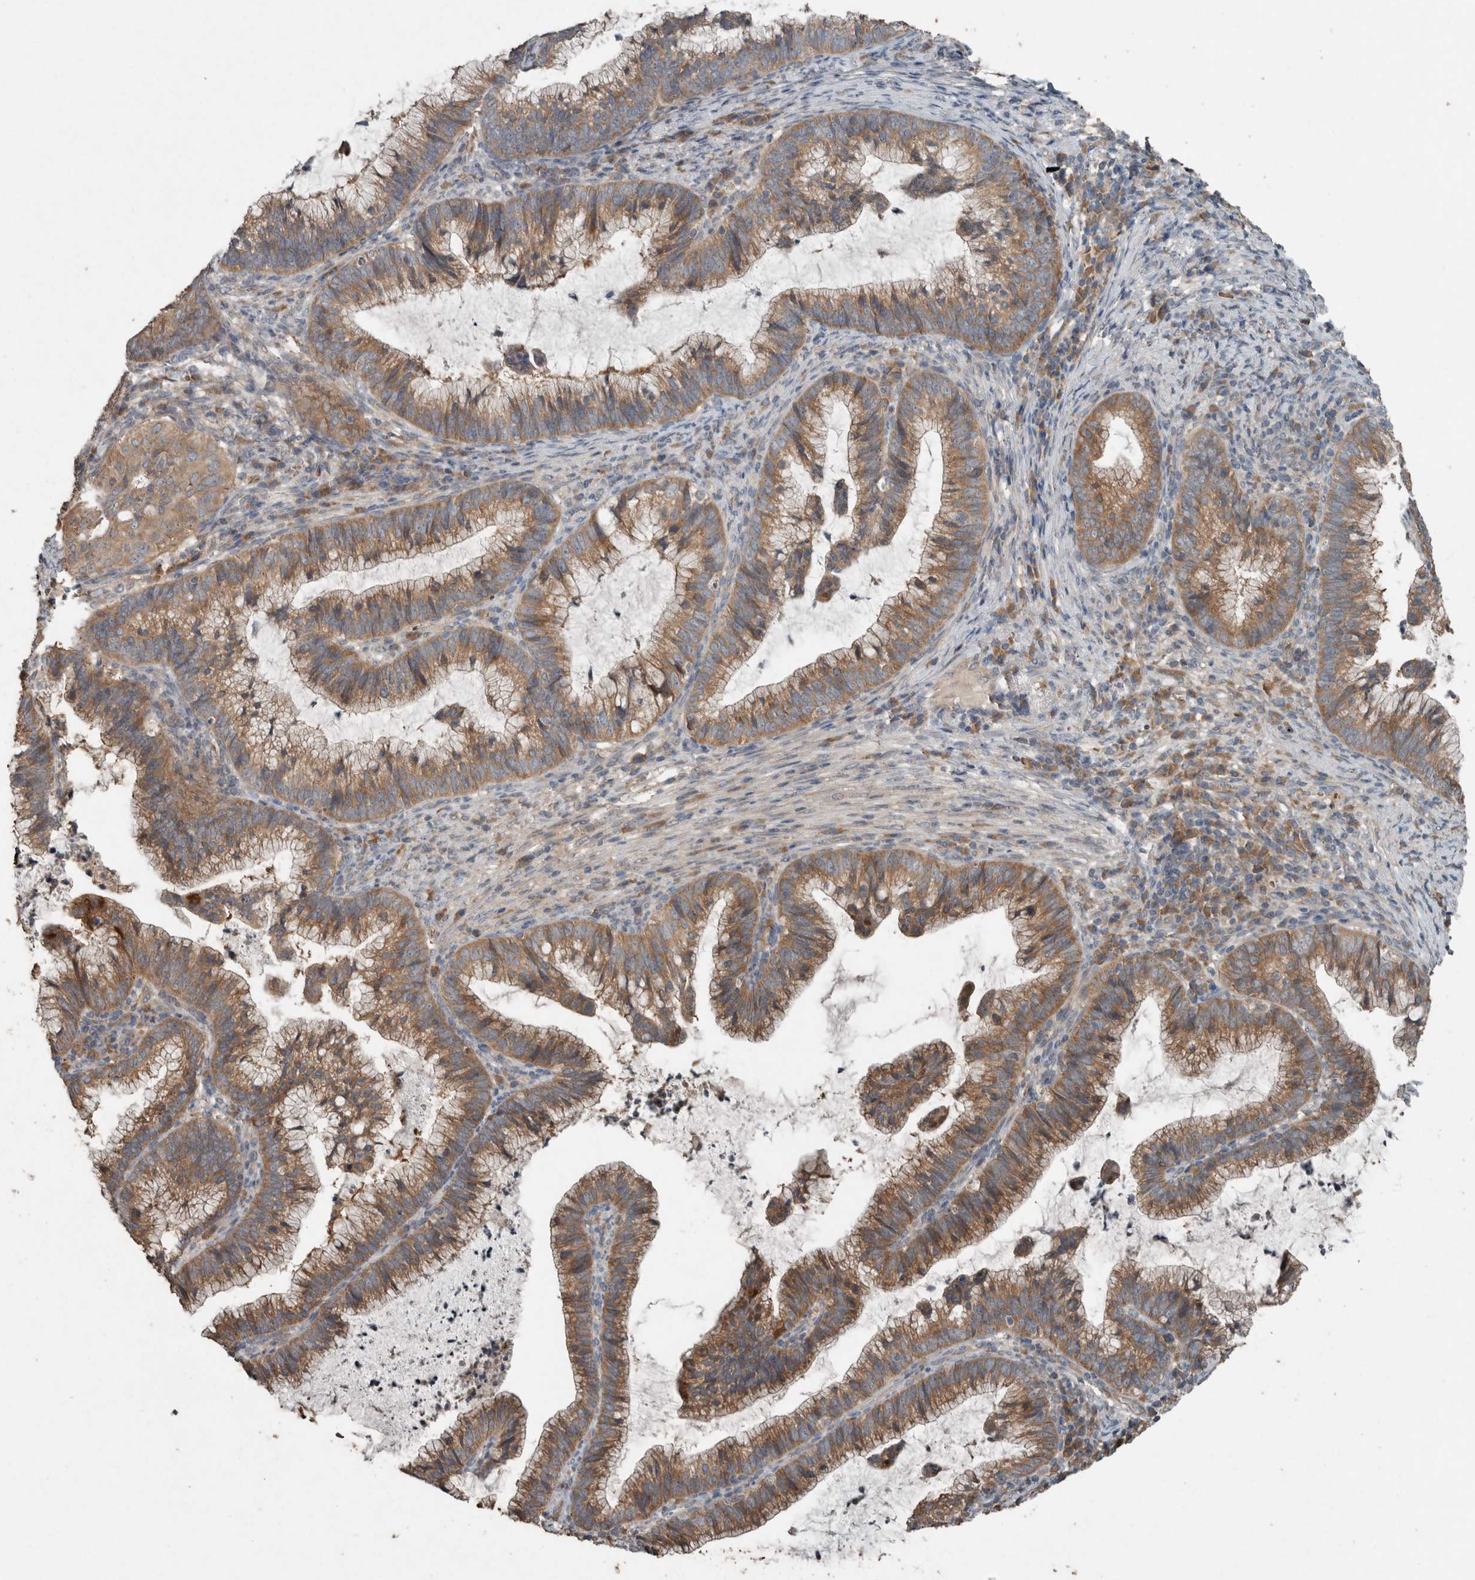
{"staining": {"intensity": "moderate", "quantity": ">75%", "location": "cytoplasmic/membranous"}, "tissue": "cervical cancer", "cell_type": "Tumor cells", "image_type": "cancer", "snomed": [{"axis": "morphology", "description": "Adenocarcinoma, NOS"}, {"axis": "topography", "description": "Cervix"}], "caption": "Immunohistochemistry (IHC) photomicrograph of neoplastic tissue: human cervical adenocarcinoma stained using immunohistochemistry displays medium levels of moderate protein expression localized specifically in the cytoplasmic/membranous of tumor cells, appearing as a cytoplasmic/membranous brown color.", "gene": "KNTC1", "patient": {"sex": "female", "age": 36}}